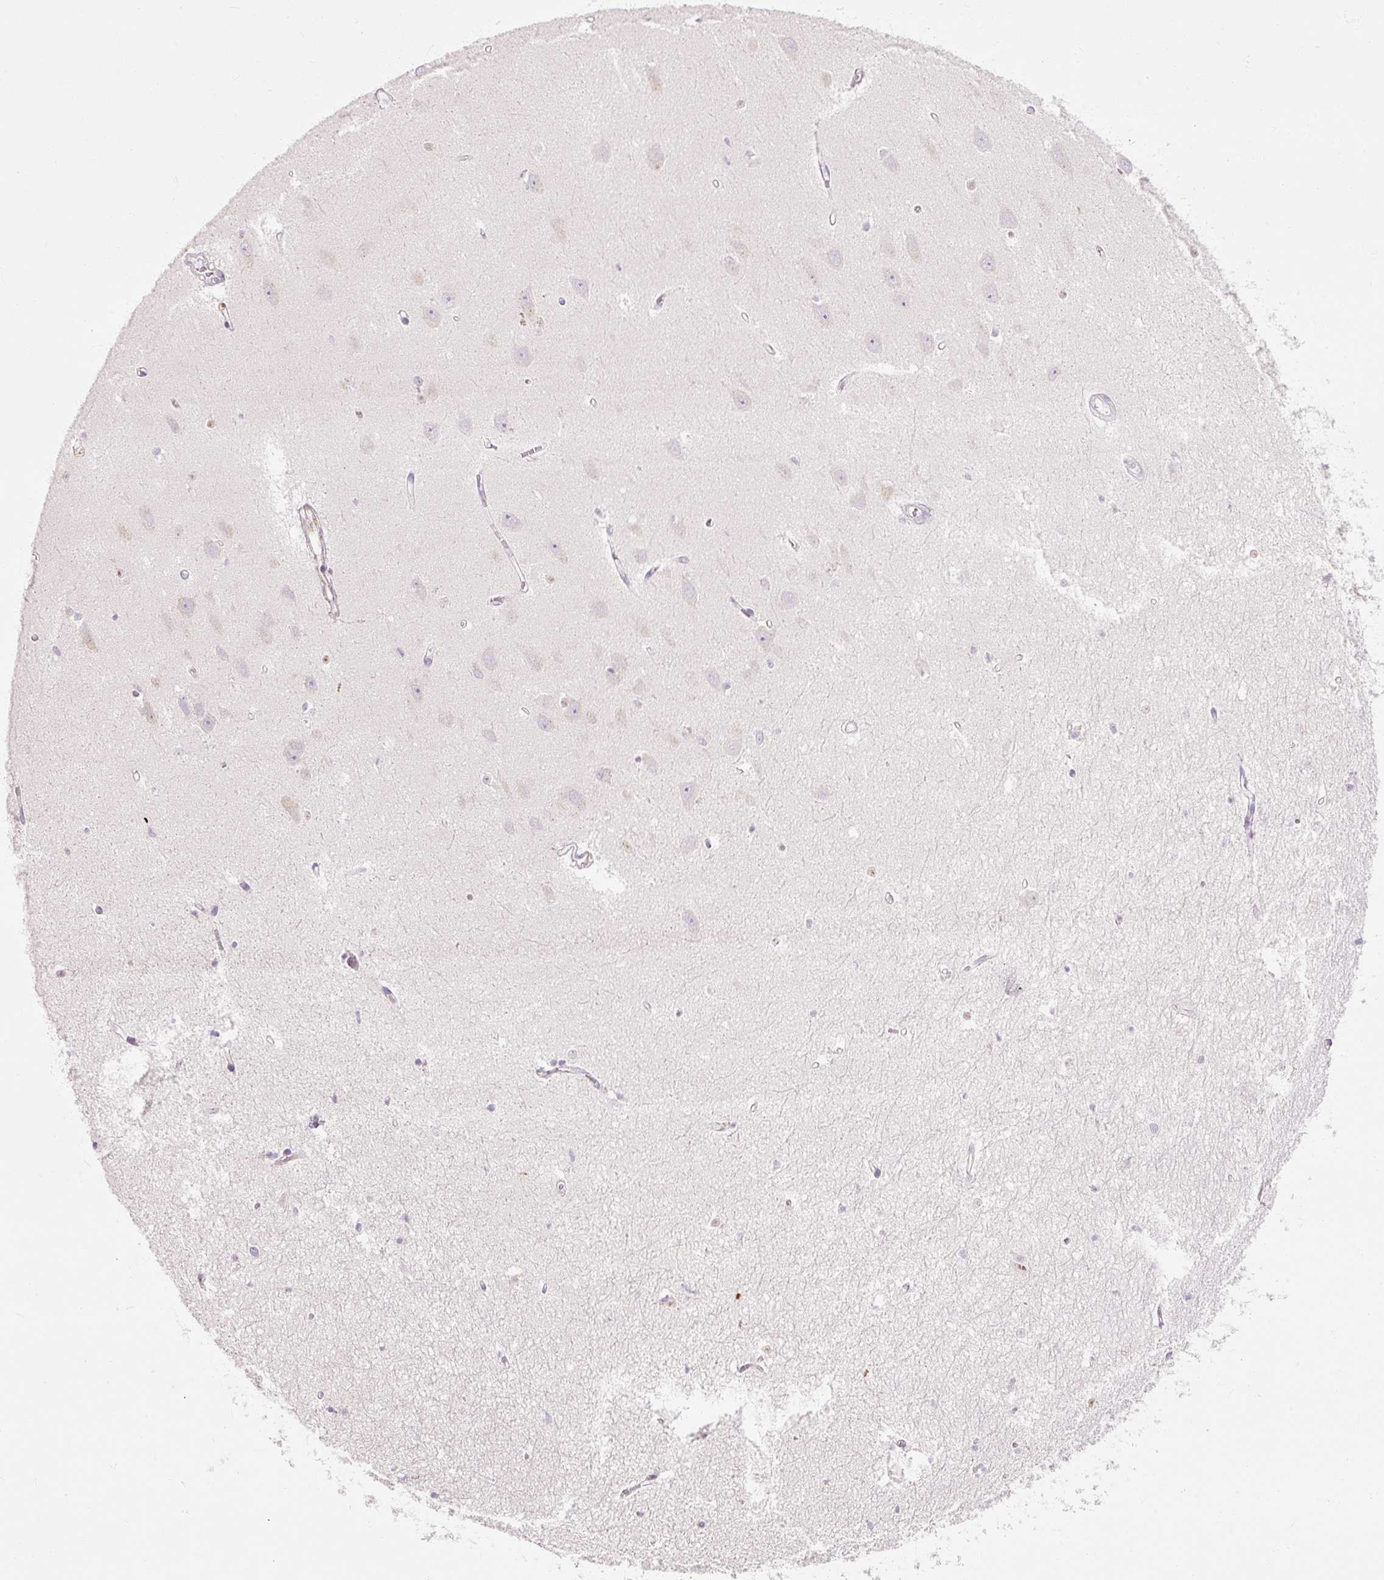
{"staining": {"intensity": "negative", "quantity": "none", "location": "none"}, "tissue": "hippocampus", "cell_type": "Glial cells", "image_type": "normal", "snomed": [{"axis": "morphology", "description": "Normal tissue, NOS"}, {"axis": "topography", "description": "Hippocampus"}], "caption": "Glial cells show no significant expression in normal hippocampus. (DAB (3,3'-diaminobenzidine) IHC, high magnification).", "gene": "NFE2L3", "patient": {"sex": "female", "age": 64}}